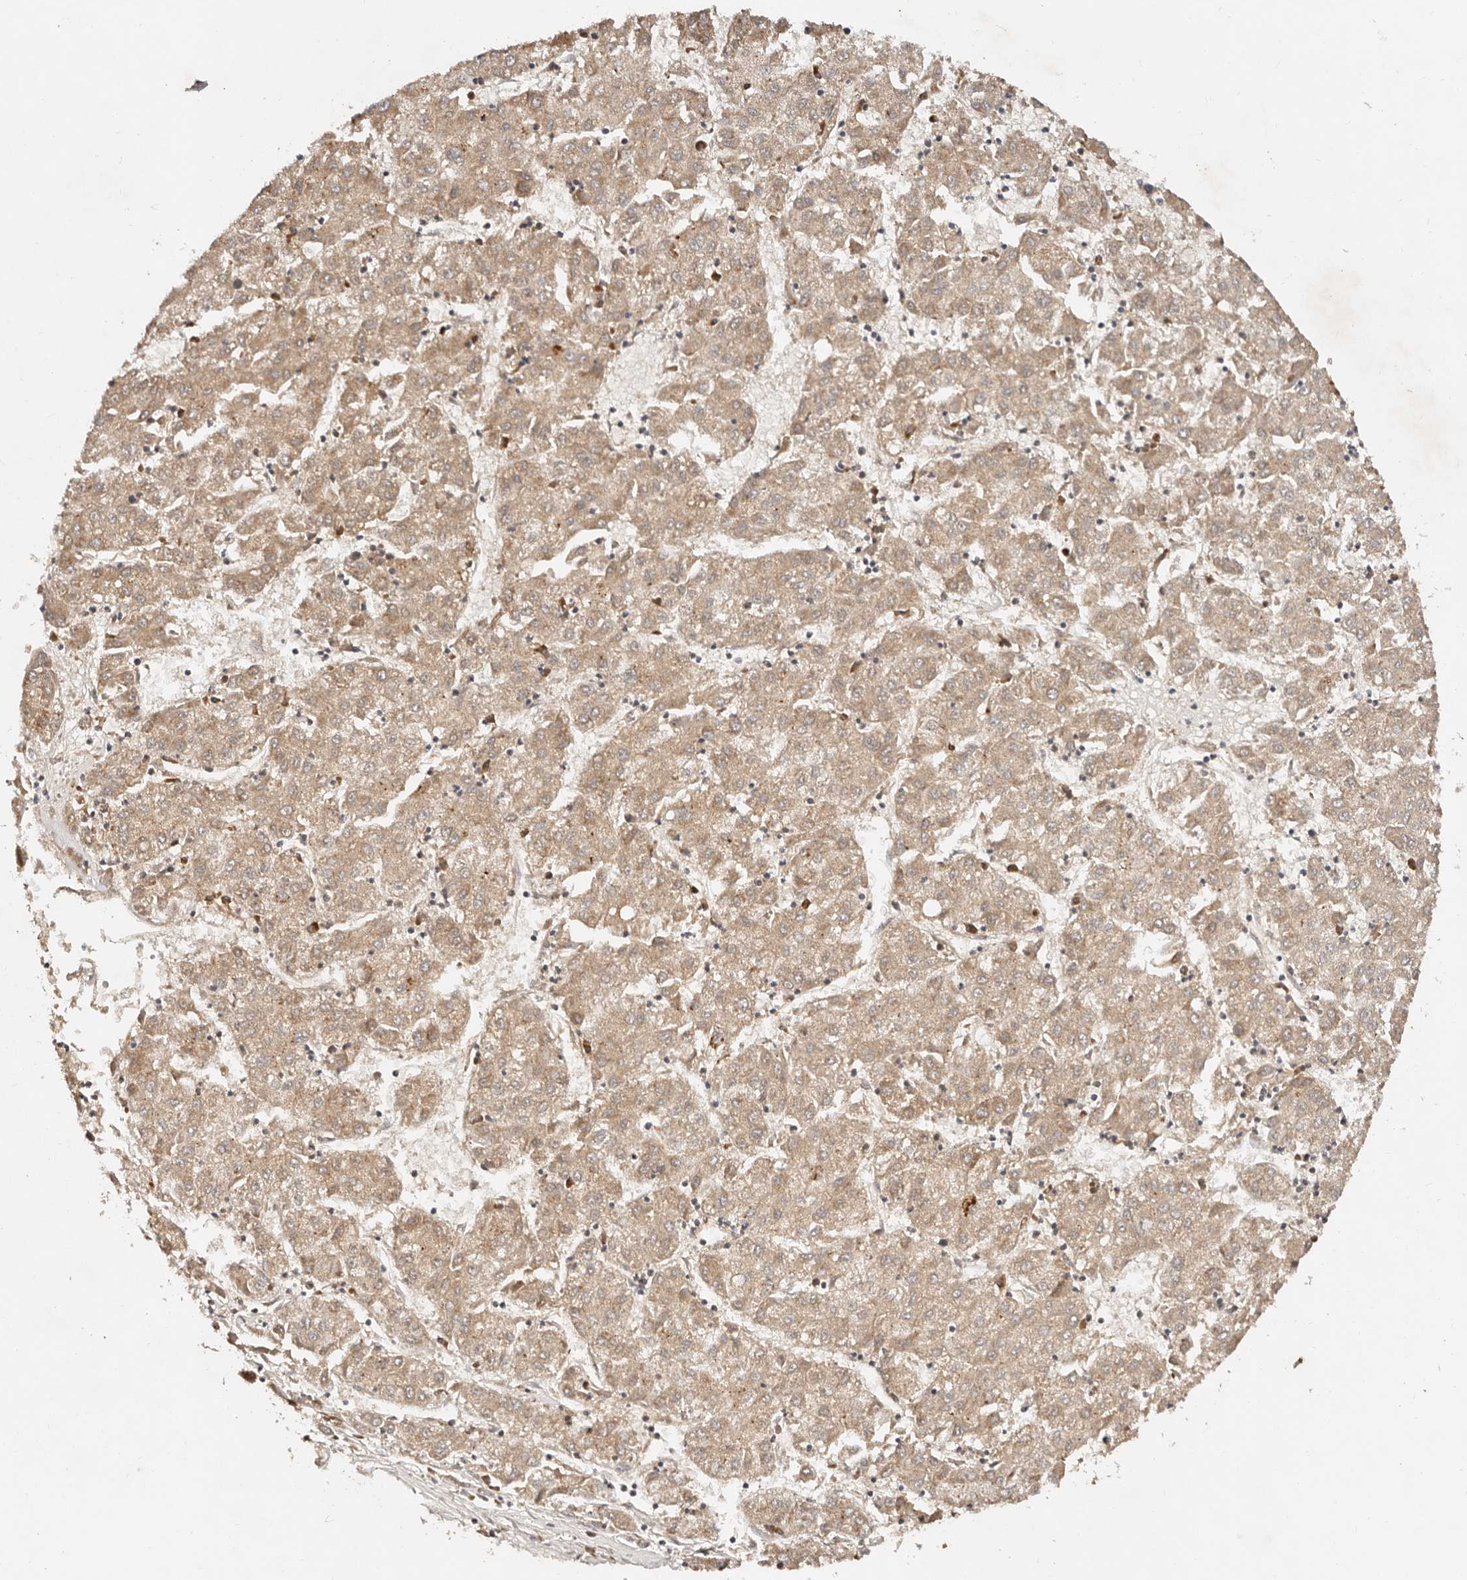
{"staining": {"intensity": "weak", "quantity": ">75%", "location": "cytoplasmic/membranous"}, "tissue": "liver cancer", "cell_type": "Tumor cells", "image_type": "cancer", "snomed": [{"axis": "morphology", "description": "Carcinoma, Hepatocellular, NOS"}, {"axis": "topography", "description": "Liver"}], "caption": "About >75% of tumor cells in hepatocellular carcinoma (liver) show weak cytoplasmic/membranous protein expression as visualized by brown immunohistochemical staining.", "gene": "DENND11", "patient": {"sex": "male", "age": 72}}